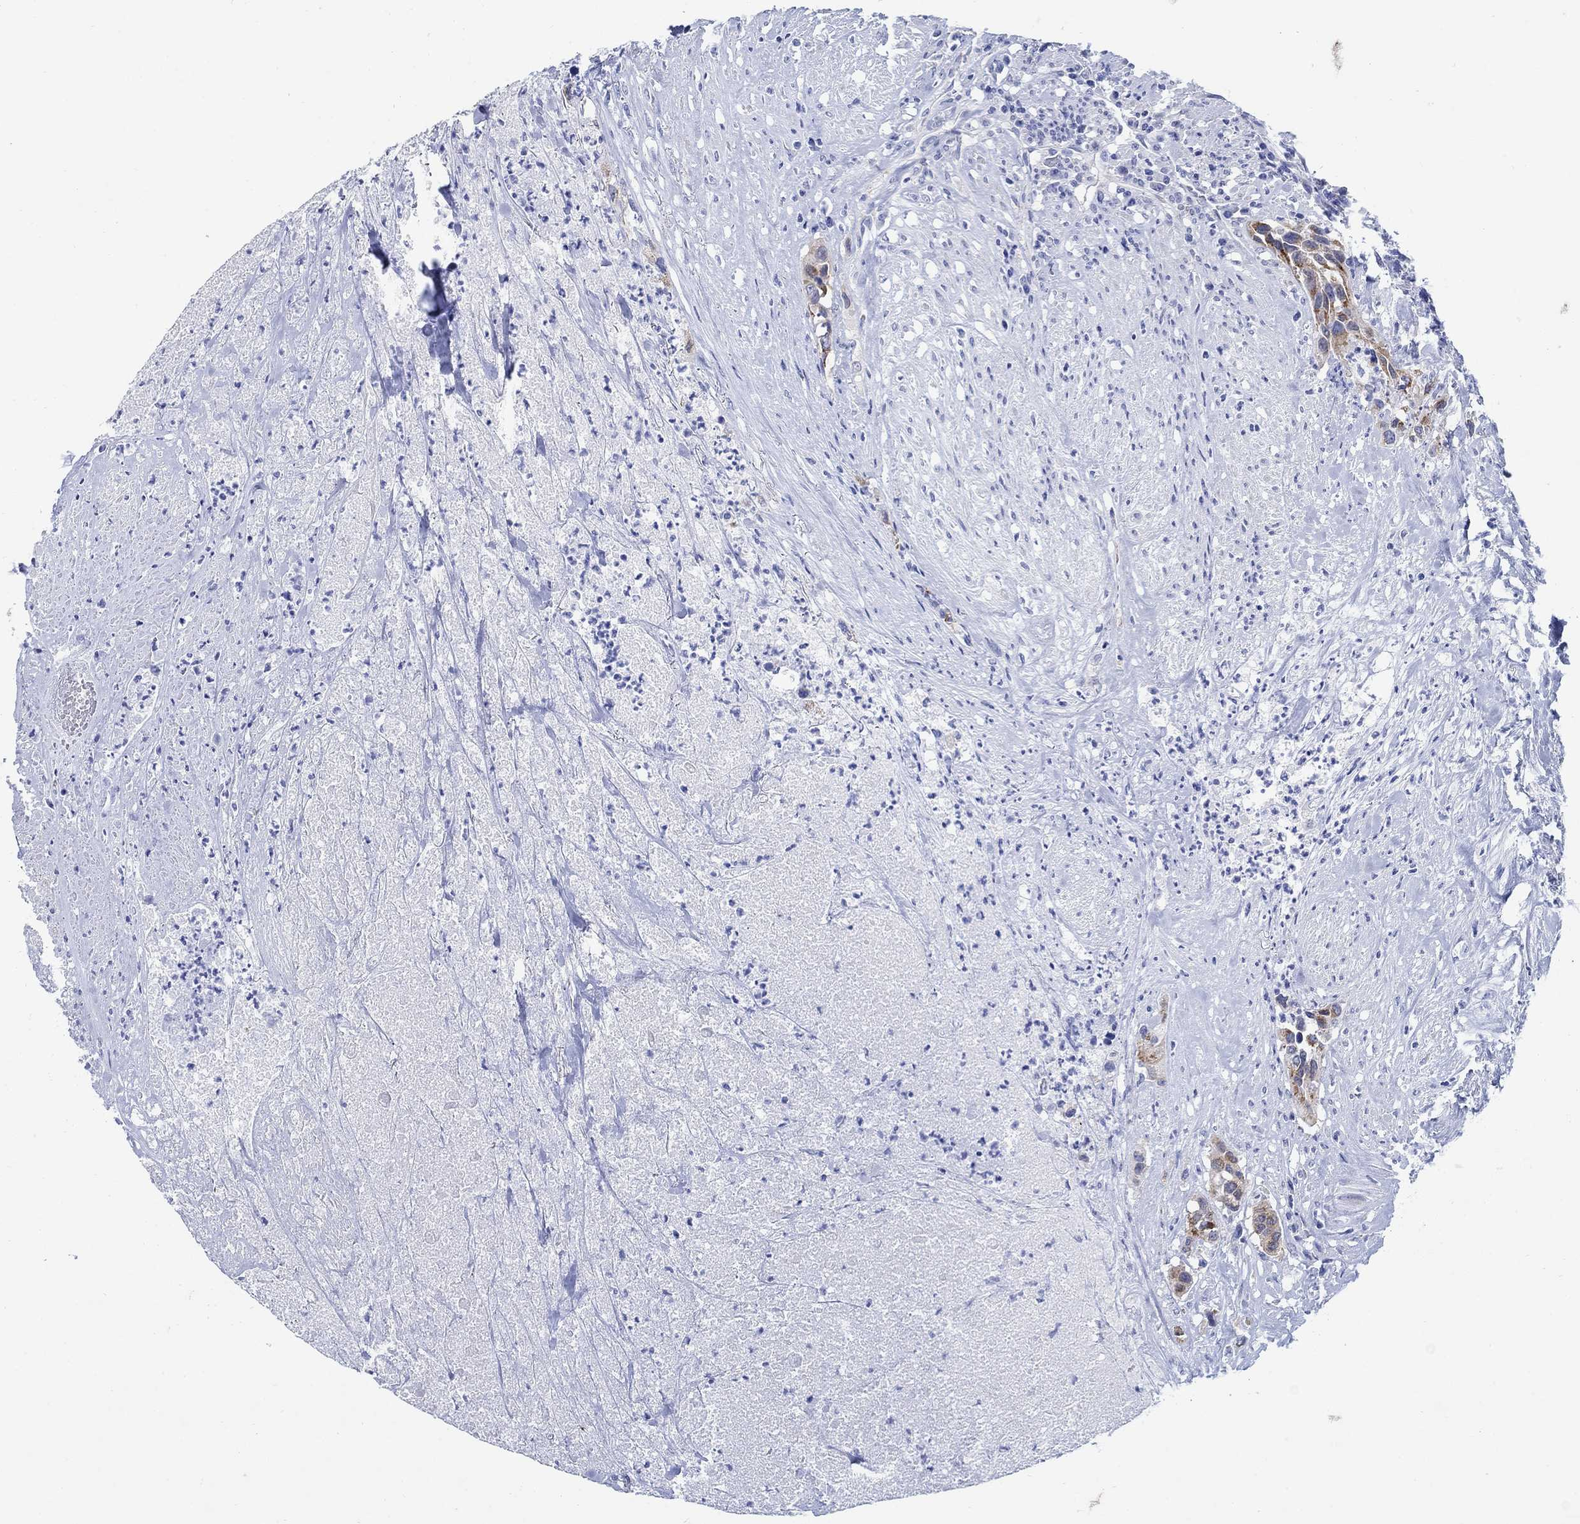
{"staining": {"intensity": "strong", "quantity": "<25%", "location": "cytoplasmic/membranous"}, "tissue": "urothelial cancer", "cell_type": "Tumor cells", "image_type": "cancer", "snomed": [{"axis": "morphology", "description": "Urothelial carcinoma, High grade"}, {"axis": "topography", "description": "Urinary bladder"}], "caption": "Protein staining of urothelial cancer tissue reveals strong cytoplasmic/membranous staining in approximately <25% of tumor cells.", "gene": "ZDHHC14", "patient": {"sex": "female", "age": 73}}